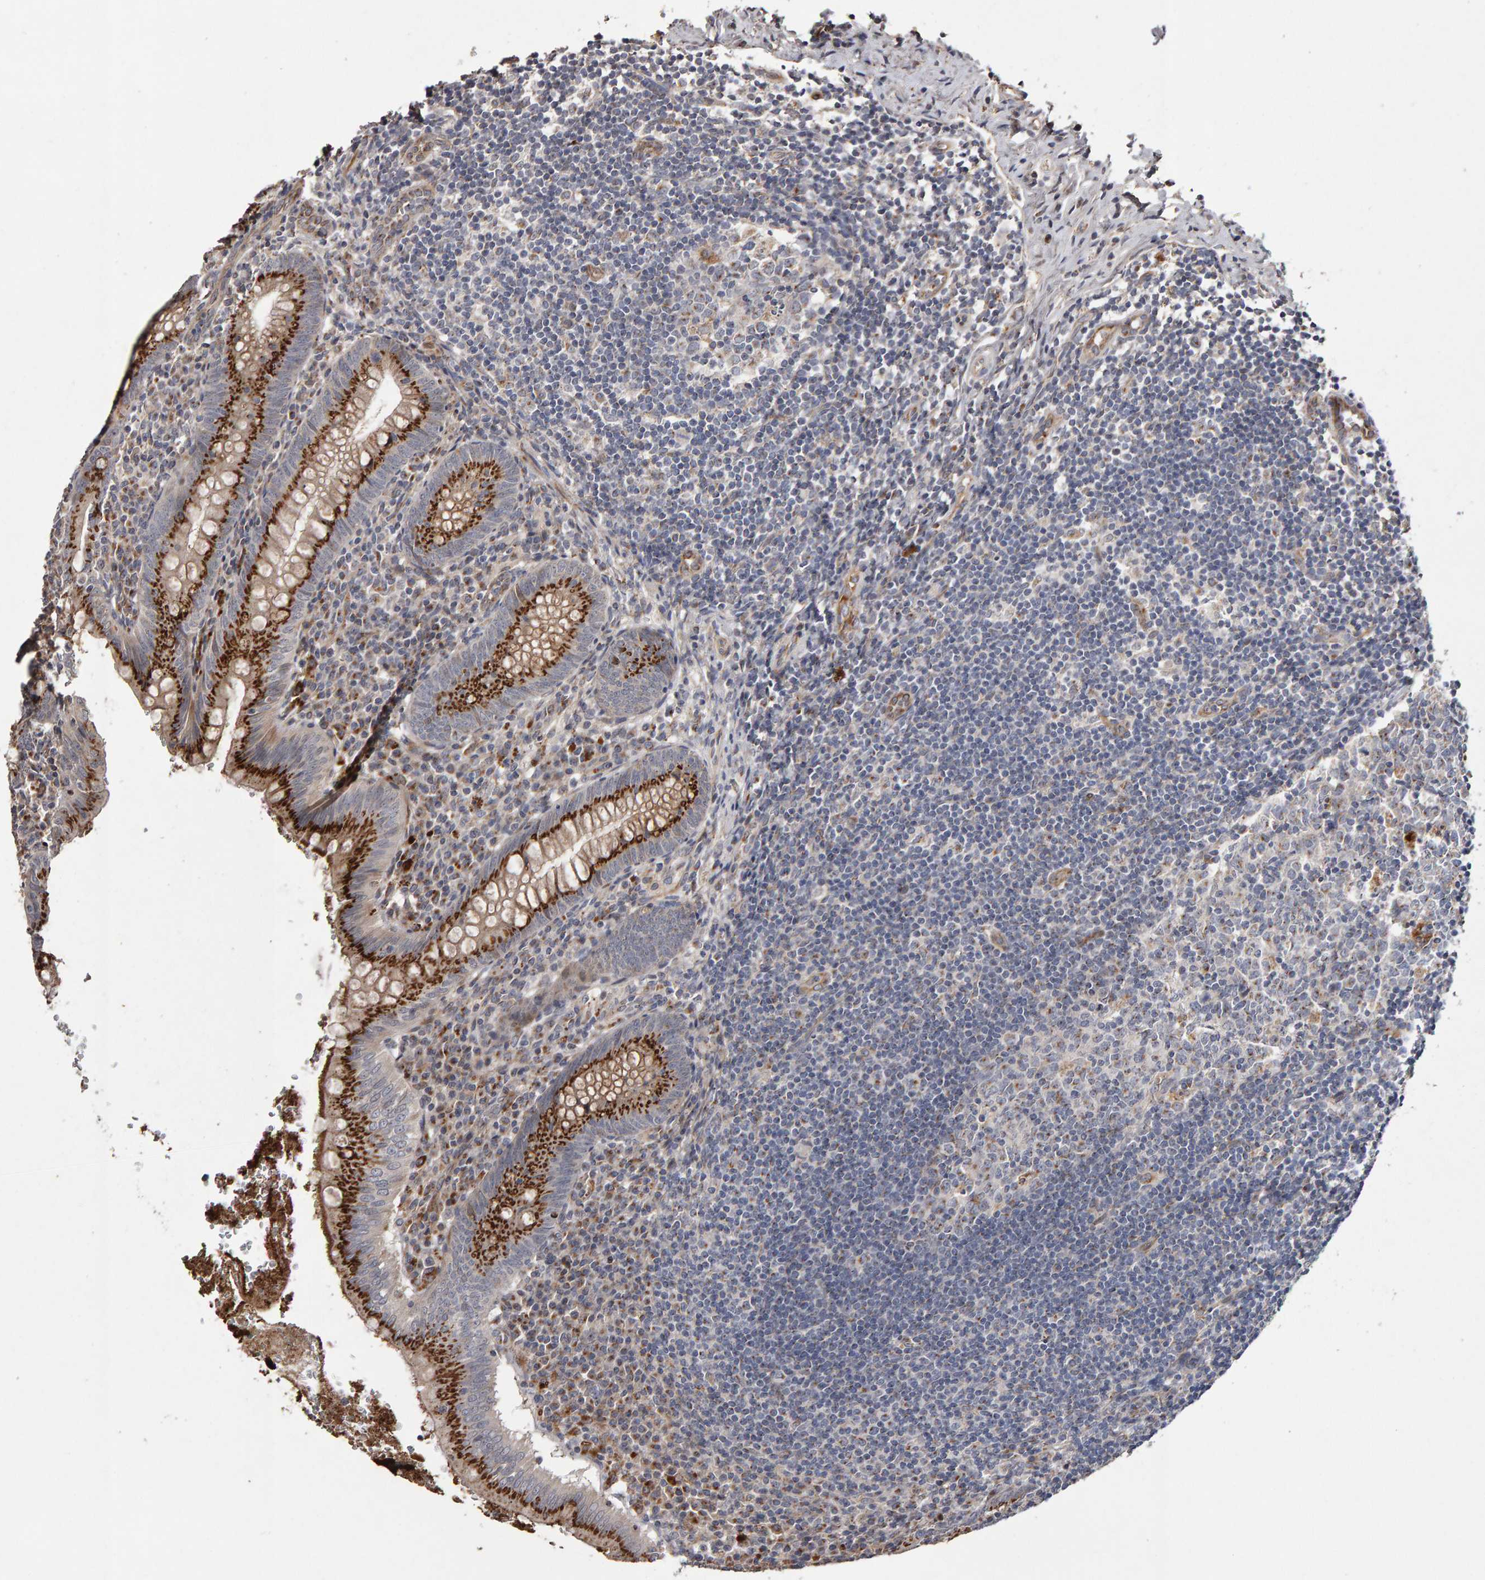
{"staining": {"intensity": "strong", "quantity": ">75%", "location": "cytoplasmic/membranous"}, "tissue": "appendix", "cell_type": "Glandular cells", "image_type": "normal", "snomed": [{"axis": "morphology", "description": "Normal tissue, NOS"}, {"axis": "topography", "description": "Appendix"}], "caption": "Brown immunohistochemical staining in normal appendix reveals strong cytoplasmic/membranous staining in approximately >75% of glandular cells. The protein is stained brown, and the nuclei are stained in blue (DAB IHC with brightfield microscopy, high magnification).", "gene": "CANT1", "patient": {"sex": "male", "age": 8}}